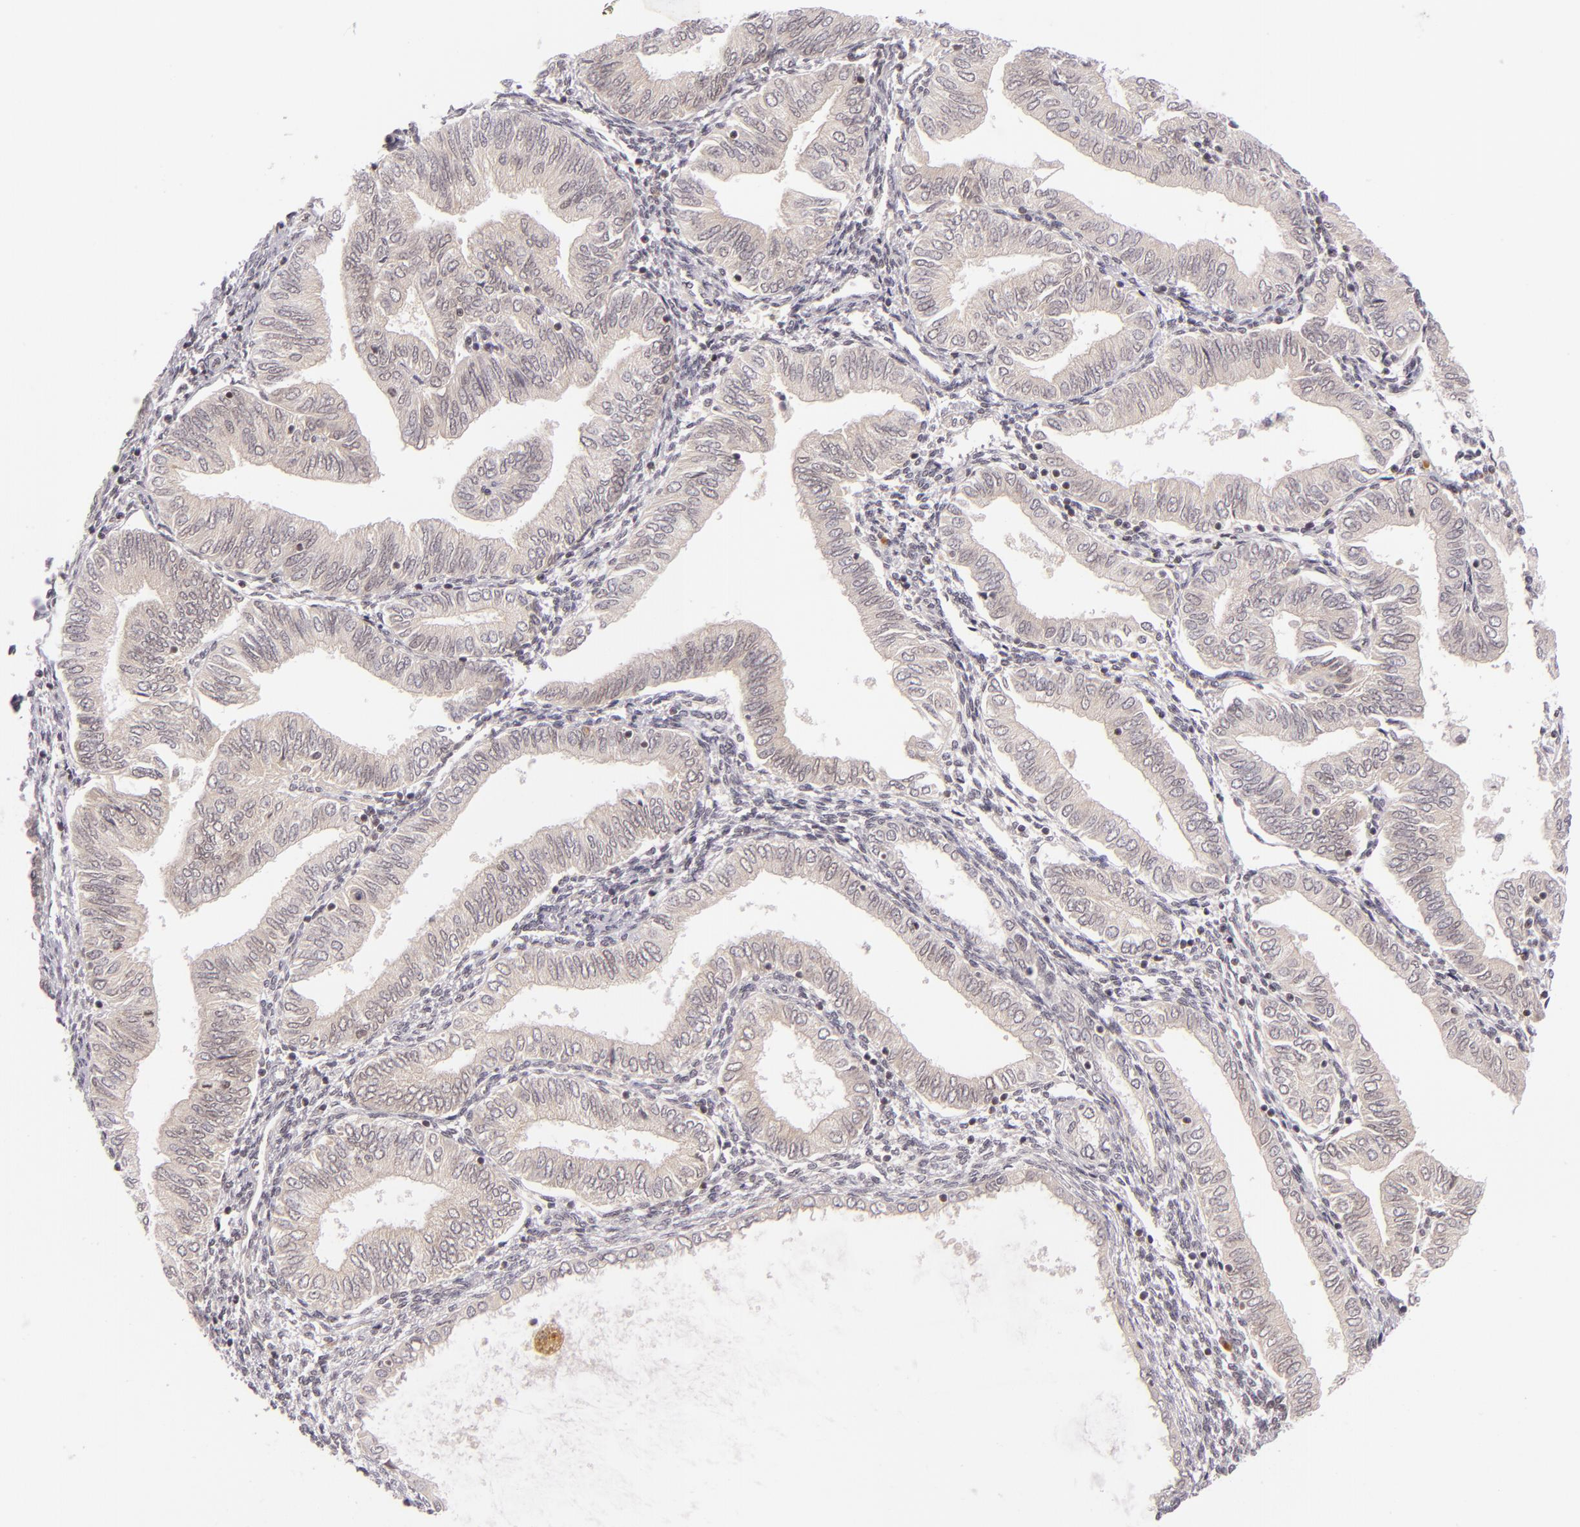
{"staining": {"intensity": "weak", "quantity": "25%-75%", "location": "cytoplasmic/membranous"}, "tissue": "endometrial cancer", "cell_type": "Tumor cells", "image_type": "cancer", "snomed": [{"axis": "morphology", "description": "Adenocarcinoma, NOS"}, {"axis": "topography", "description": "Endometrium"}], "caption": "Immunohistochemical staining of endometrial adenocarcinoma displays low levels of weak cytoplasmic/membranous protein positivity in approximately 25%-75% of tumor cells.", "gene": "CASP8", "patient": {"sex": "female", "age": 51}}